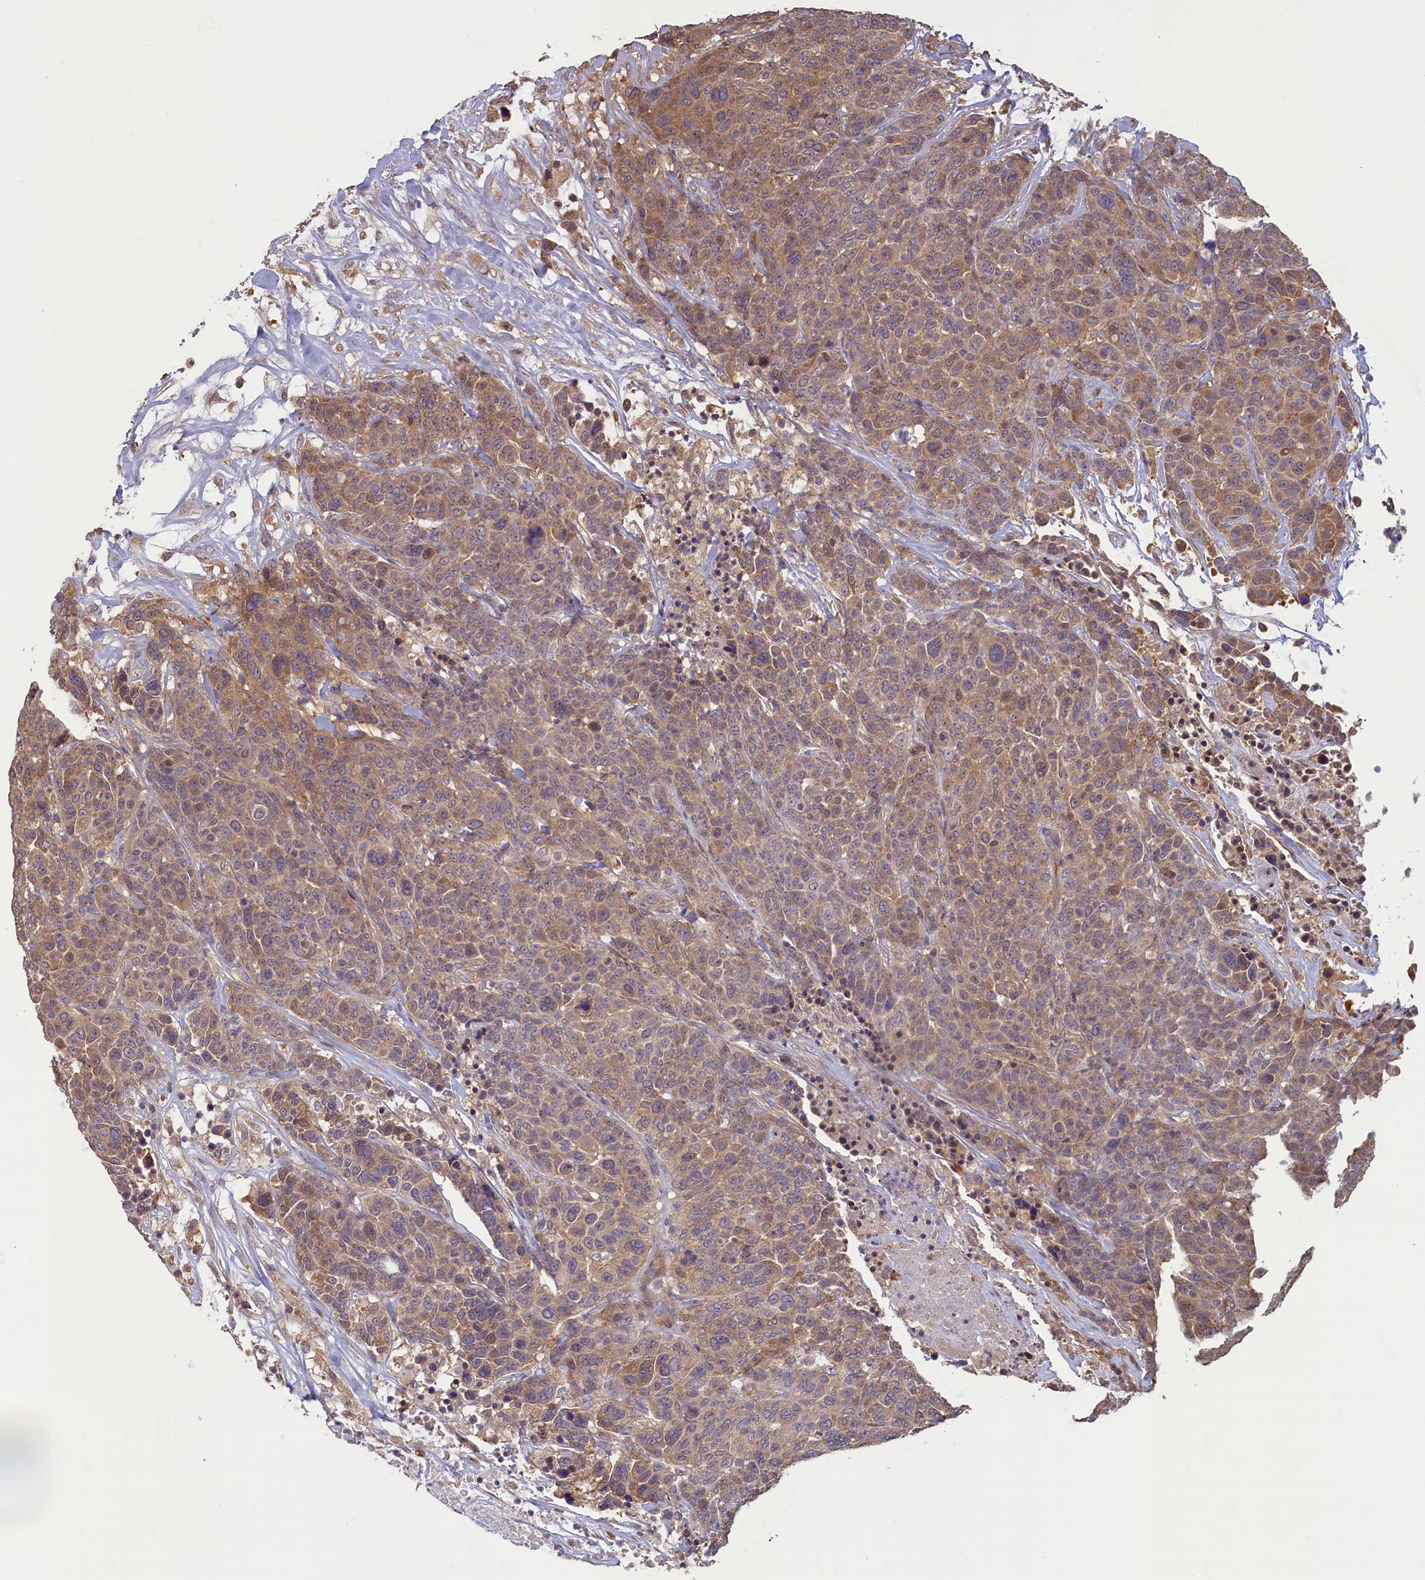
{"staining": {"intensity": "weak", "quantity": ">75%", "location": "cytoplasmic/membranous"}, "tissue": "breast cancer", "cell_type": "Tumor cells", "image_type": "cancer", "snomed": [{"axis": "morphology", "description": "Duct carcinoma"}, {"axis": "topography", "description": "Breast"}], "caption": "IHC histopathology image of neoplastic tissue: breast cancer (intraductal carcinoma) stained using IHC reveals low levels of weak protein expression localized specifically in the cytoplasmic/membranous of tumor cells, appearing as a cytoplasmic/membranous brown color.", "gene": "CIAO2B", "patient": {"sex": "female", "age": 37}}